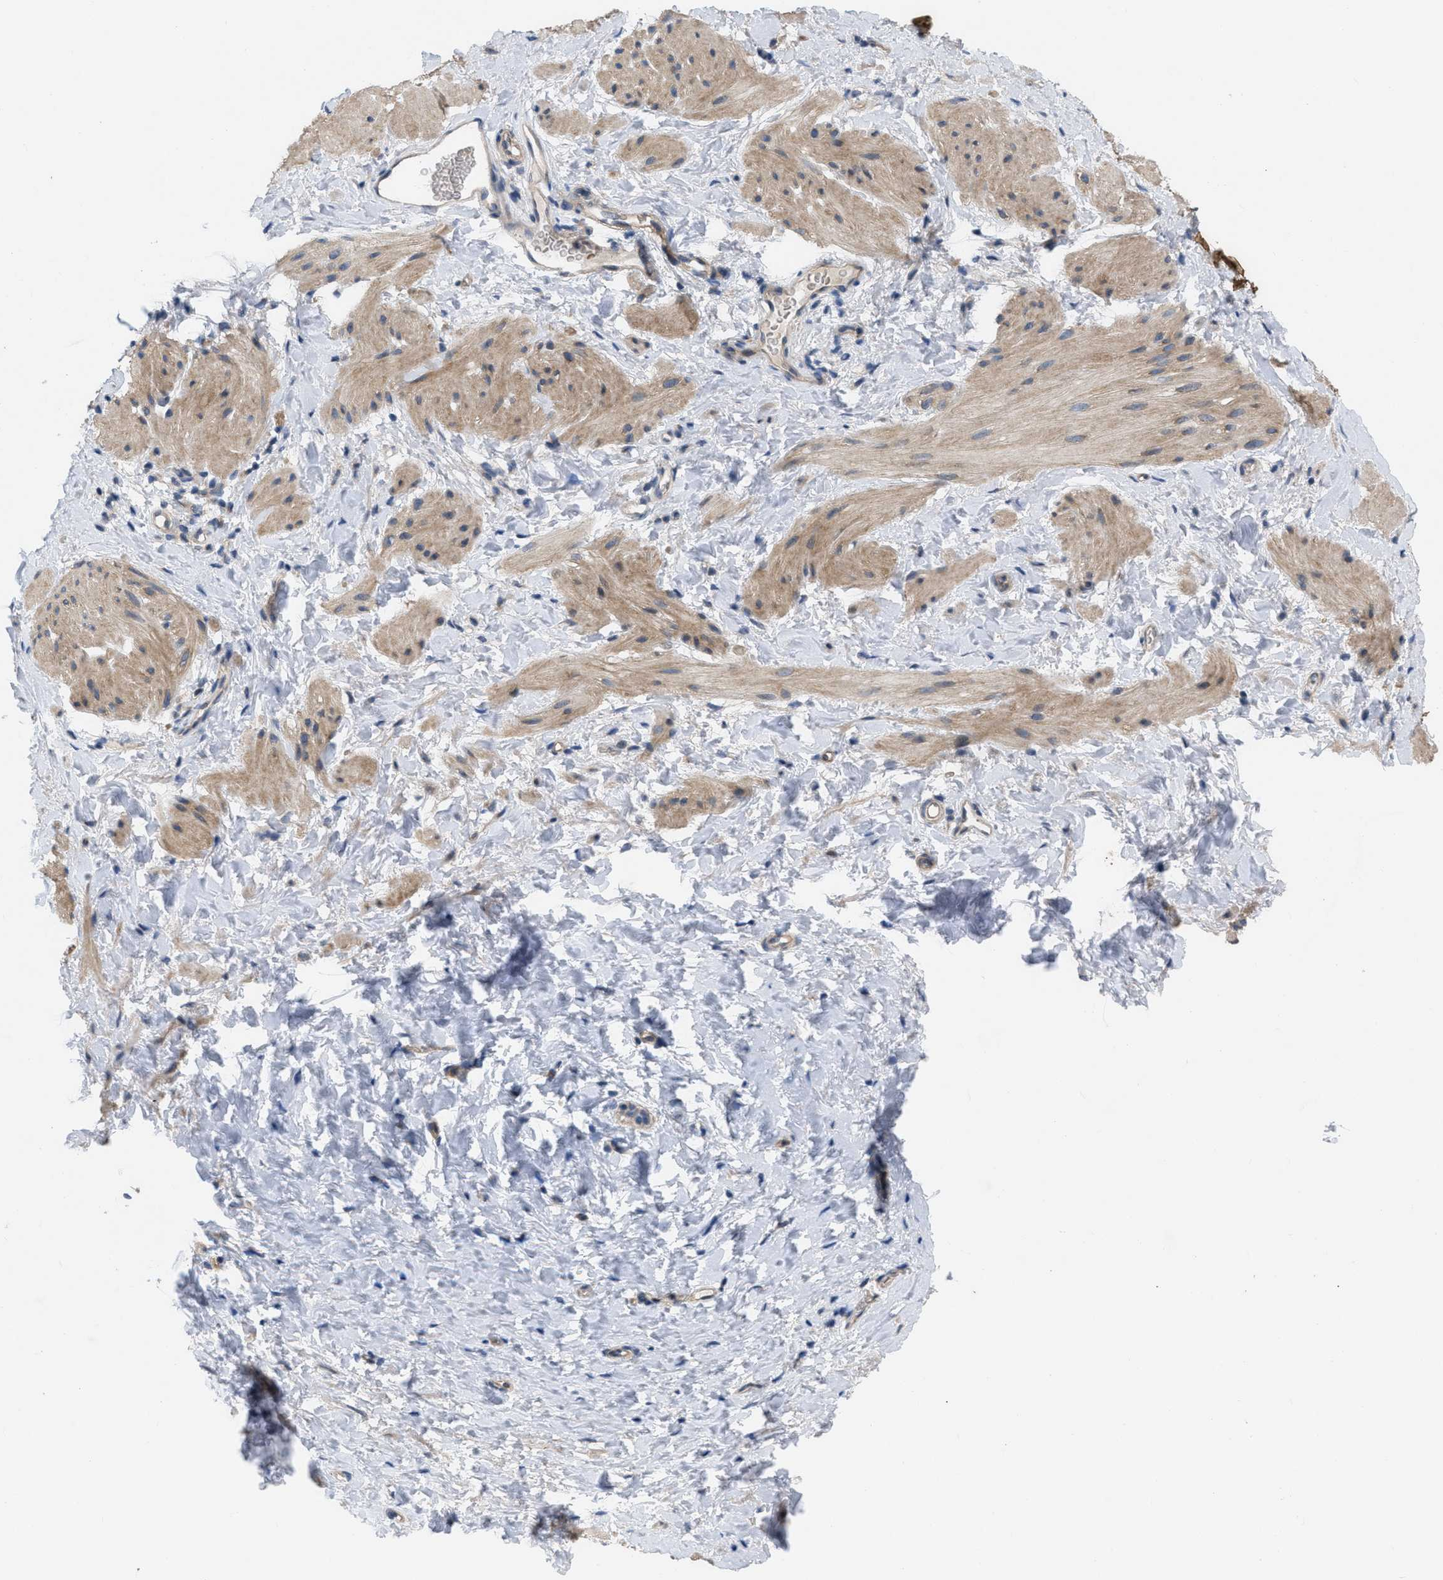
{"staining": {"intensity": "weak", "quantity": ">75%", "location": "cytoplasmic/membranous"}, "tissue": "smooth muscle", "cell_type": "Smooth muscle cells", "image_type": "normal", "snomed": [{"axis": "morphology", "description": "Normal tissue, NOS"}, {"axis": "topography", "description": "Smooth muscle"}], "caption": "The micrograph displays a brown stain indicating the presence of a protein in the cytoplasmic/membranous of smooth muscle cells in smooth muscle.", "gene": "NDEL1", "patient": {"sex": "male", "age": 16}}